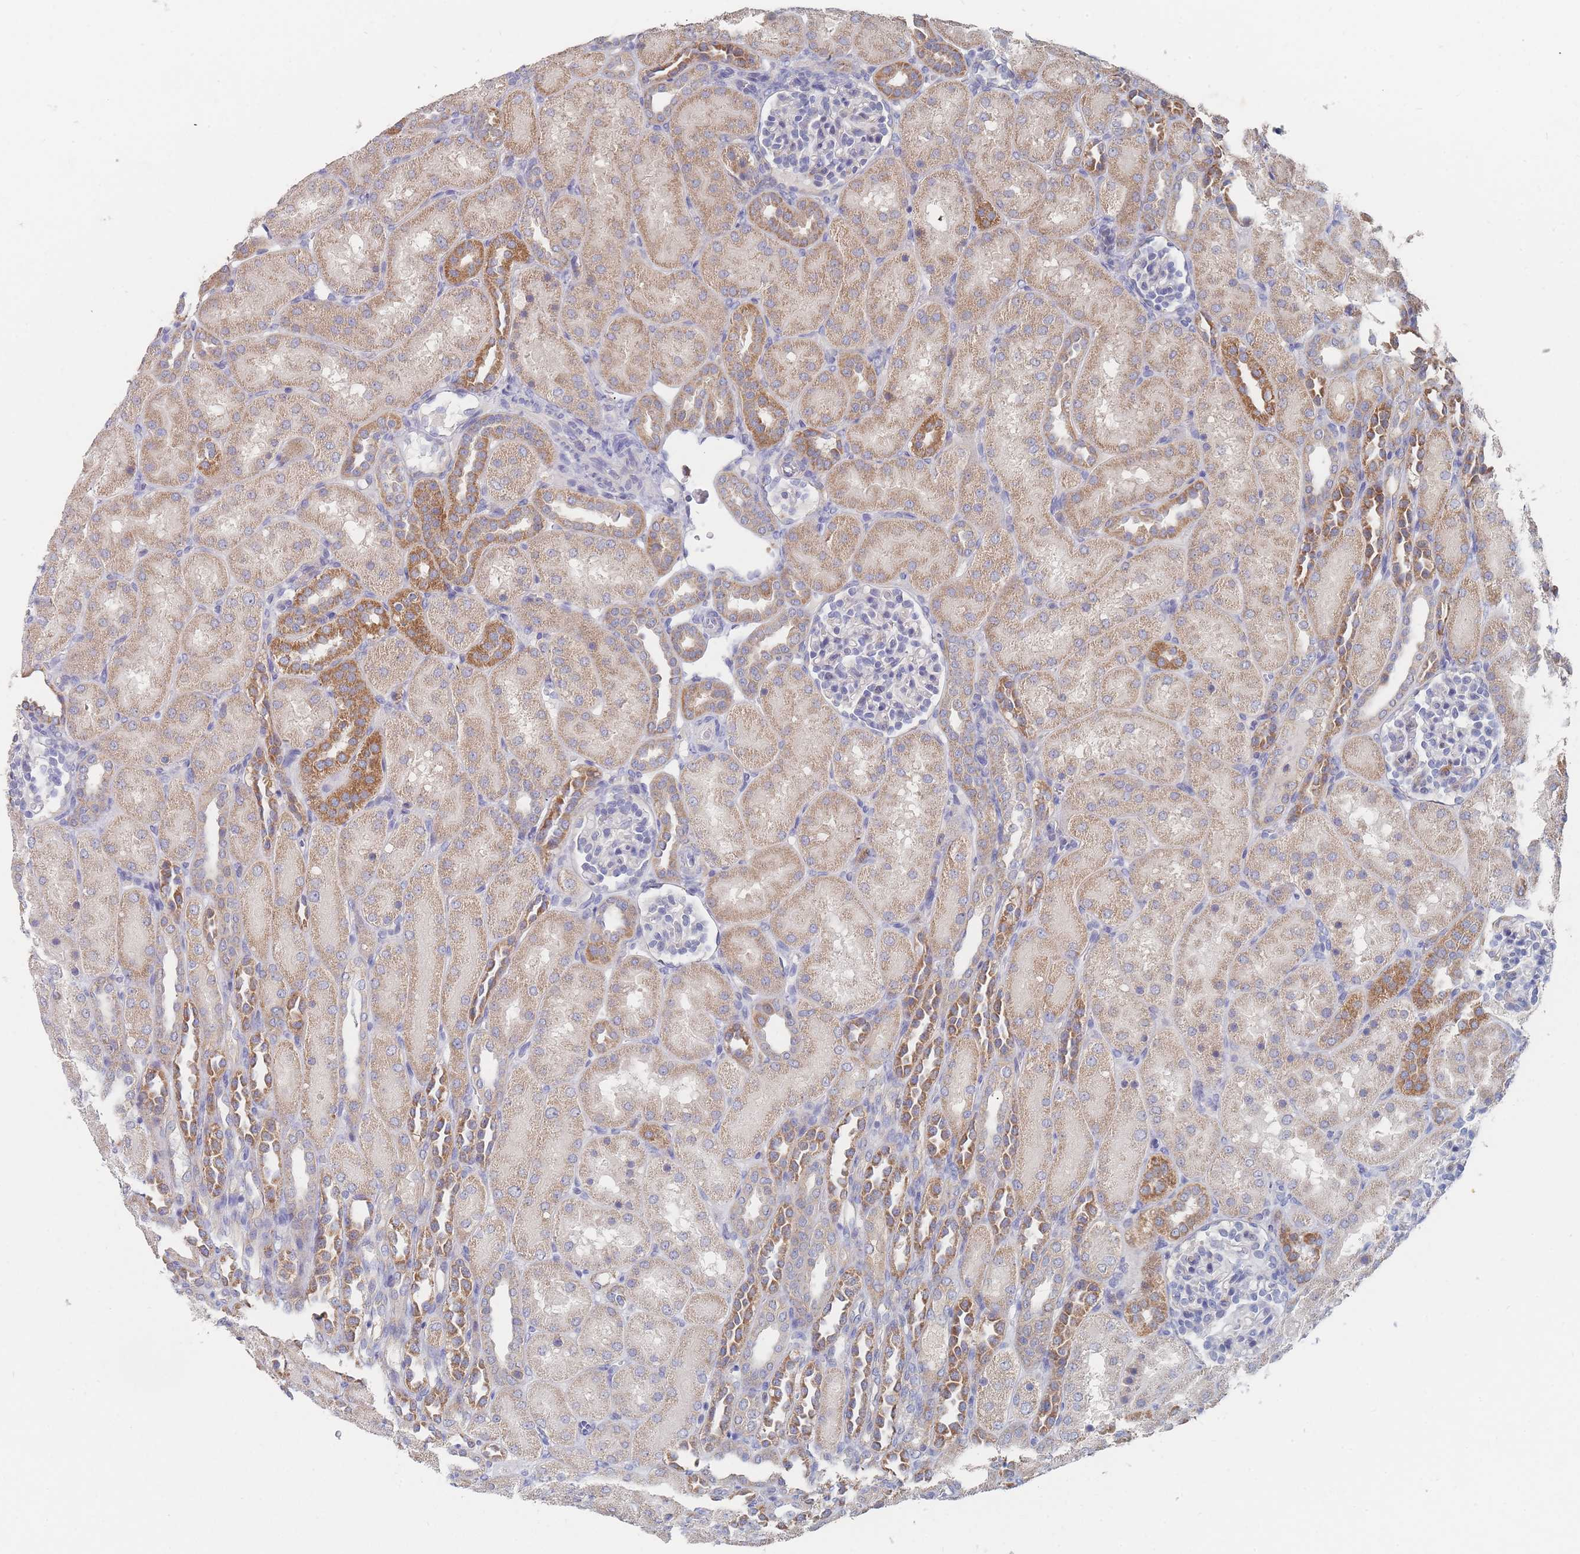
{"staining": {"intensity": "negative", "quantity": "none", "location": "none"}, "tissue": "kidney", "cell_type": "Cells in glomeruli", "image_type": "normal", "snomed": [{"axis": "morphology", "description": "Normal tissue, NOS"}, {"axis": "topography", "description": "Kidney"}], "caption": "Immunohistochemistry (IHC) photomicrograph of unremarkable kidney: kidney stained with DAB demonstrates no significant protein staining in cells in glomeruli.", "gene": "PPP6C", "patient": {"sex": "male", "age": 1}}